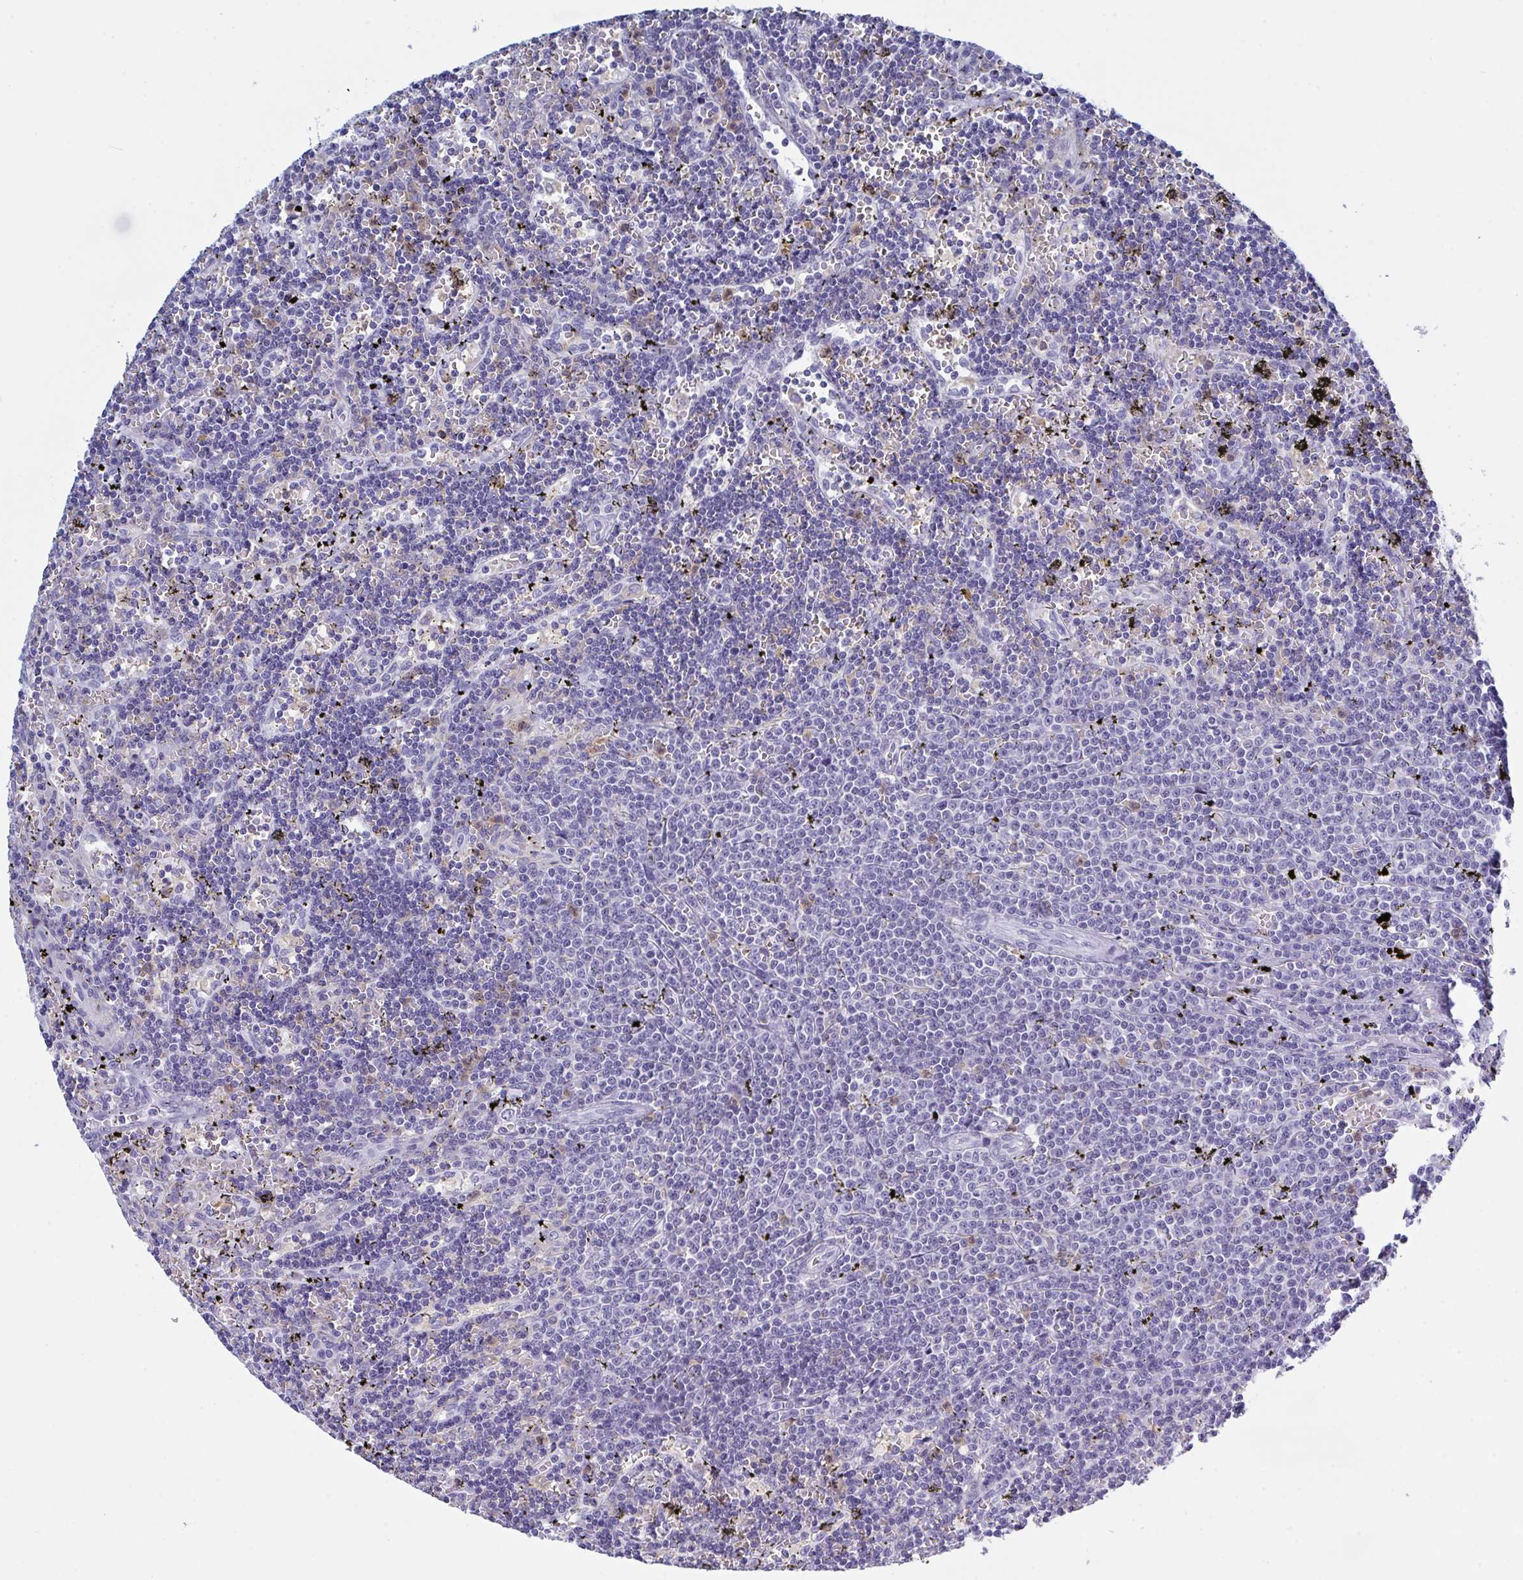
{"staining": {"intensity": "negative", "quantity": "none", "location": "none"}, "tissue": "lymphoma", "cell_type": "Tumor cells", "image_type": "cancer", "snomed": [{"axis": "morphology", "description": "Malignant lymphoma, non-Hodgkin's type, Low grade"}, {"axis": "topography", "description": "Spleen"}], "caption": "This is a photomicrograph of immunohistochemistry (IHC) staining of malignant lymphoma, non-Hodgkin's type (low-grade), which shows no expression in tumor cells. (DAB immunohistochemistry (IHC) with hematoxylin counter stain).", "gene": "MYO1F", "patient": {"sex": "male", "age": 60}}